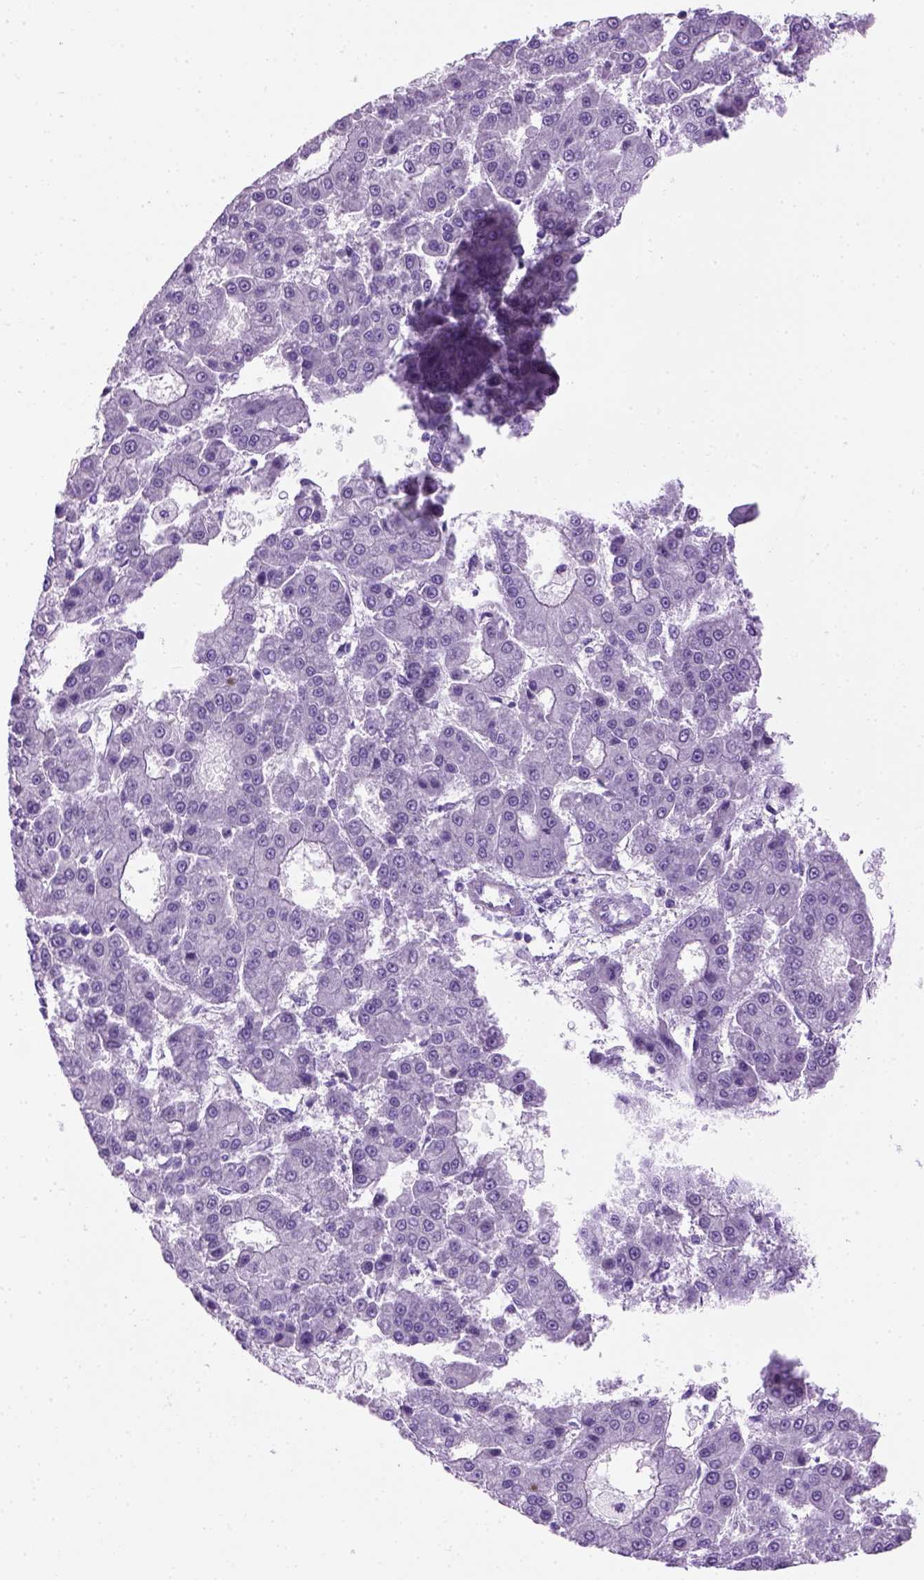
{"staining": {"intensity": "negative", "quantity": "none", "location": "none"}, "tissue": "liver cancer", "cell_type": "Tumor cells", "image_type": "cancer", "snomed": [{"axis": "morphology", "description": "Carcinoma, Hepatocellular, NOS"}, {"axis": "topography", "description": "Liver"}], "caption": "Tumor cells show no significant protein staining in liver cancer (hepatocellular carcinoma).", "gene": "GABRB2", "patient": {"sex": "male", "age": 70}}